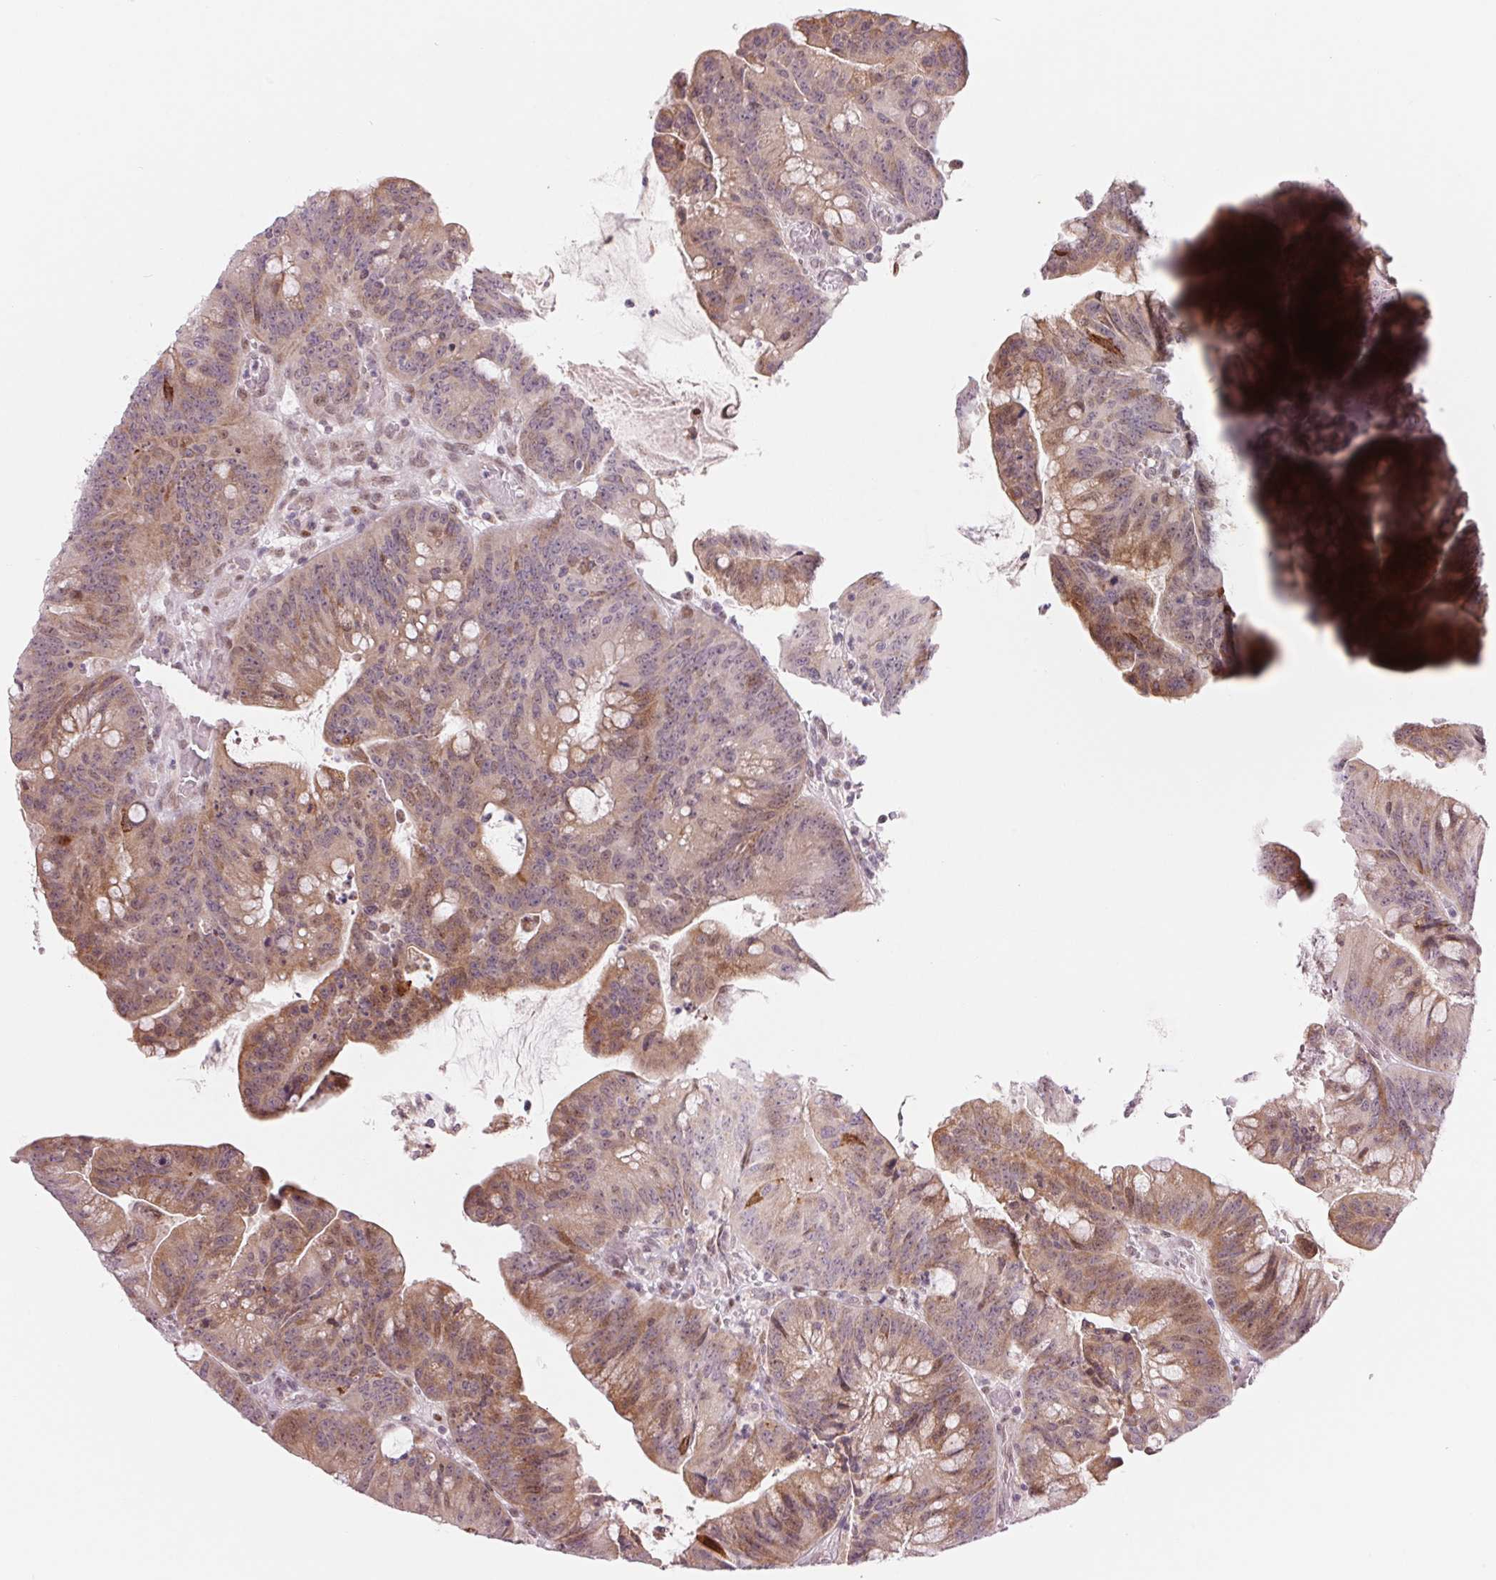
{"staining": {"intensity": "moderate", "quantity": "<25%", "location": "cytoplasmic/membranous"}, "tissue": "colorectal cancer", "cell_type": "Tumor cells", "image_type": "cancer", "snomed": [{"axis": "morphology", "description": "Adenocarcinoma, NOS"}, {"axis": "topography", "description": "Colon"}], "caption": "About <25% of tumor cells in human colorectal cancer display moderate cytoplasmic/membranous protein expression as visualized by brown immunohistochemical staining.", "gene": "ARHGAP32", "patient": {"sex": "male", "age": 62}}